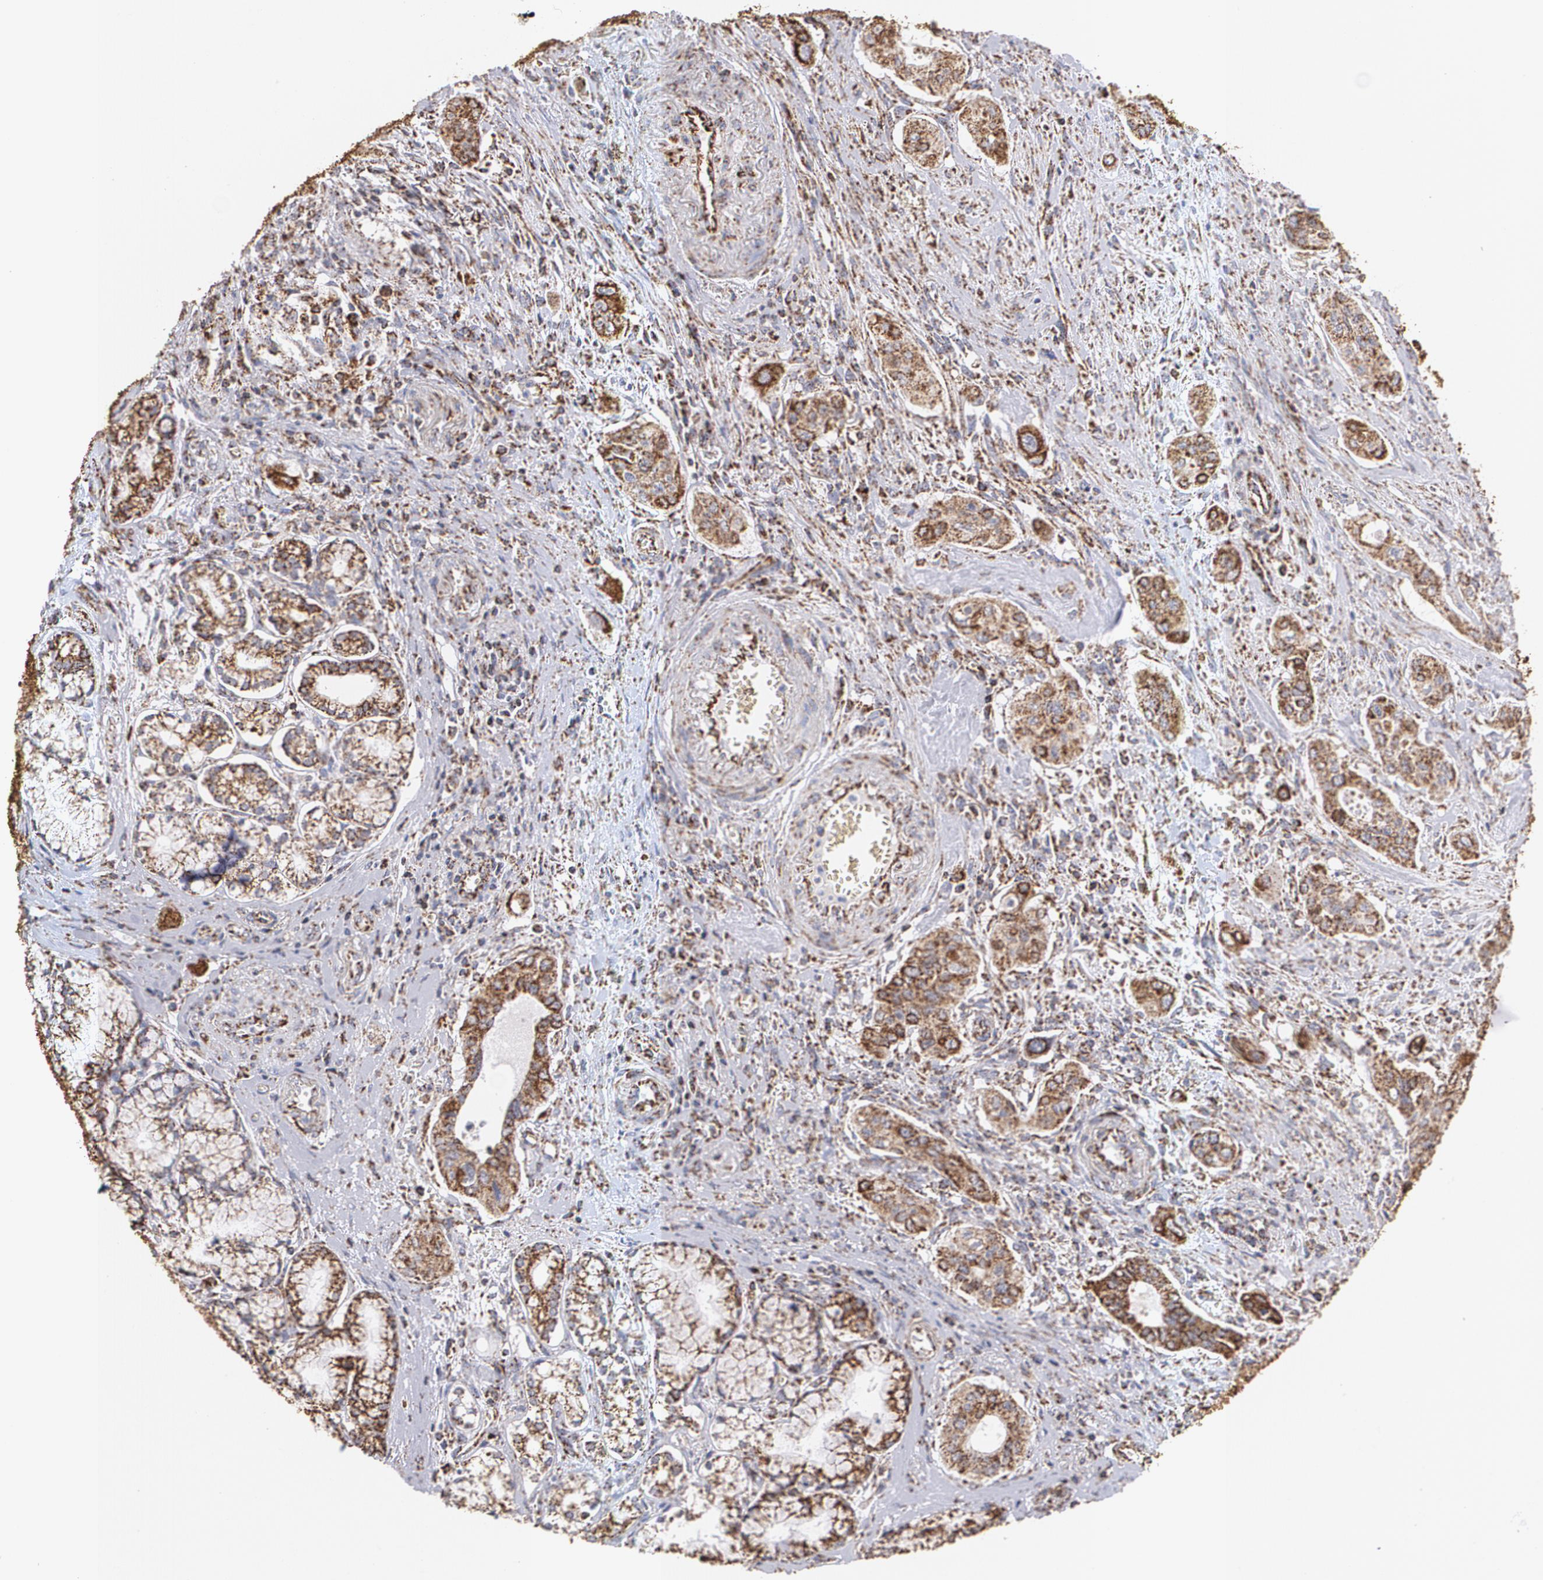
{"staining": {"intensity": "moderate", "quantity": ">75%", "location": "cytoplasmic/membranous"}, "tissue": "pancreatic cancer", "cell_type": "Tumor cells", "image_type": "cancer", "snomed": [{"axis": "morphology", "description": "Adenocarcinoma, NOS"}, {"axis": "topography", "description": "Pancreas"}], "caption": "There is medium levels of moderate cytoplasmic/membranous positivity in tumor cells of adenocarcinoma (pancreatic), as demonstrated by immunohistochemical staining (brown color).", "gene": "HSPD1", "patient": {"sex": "male", "age": 77}}